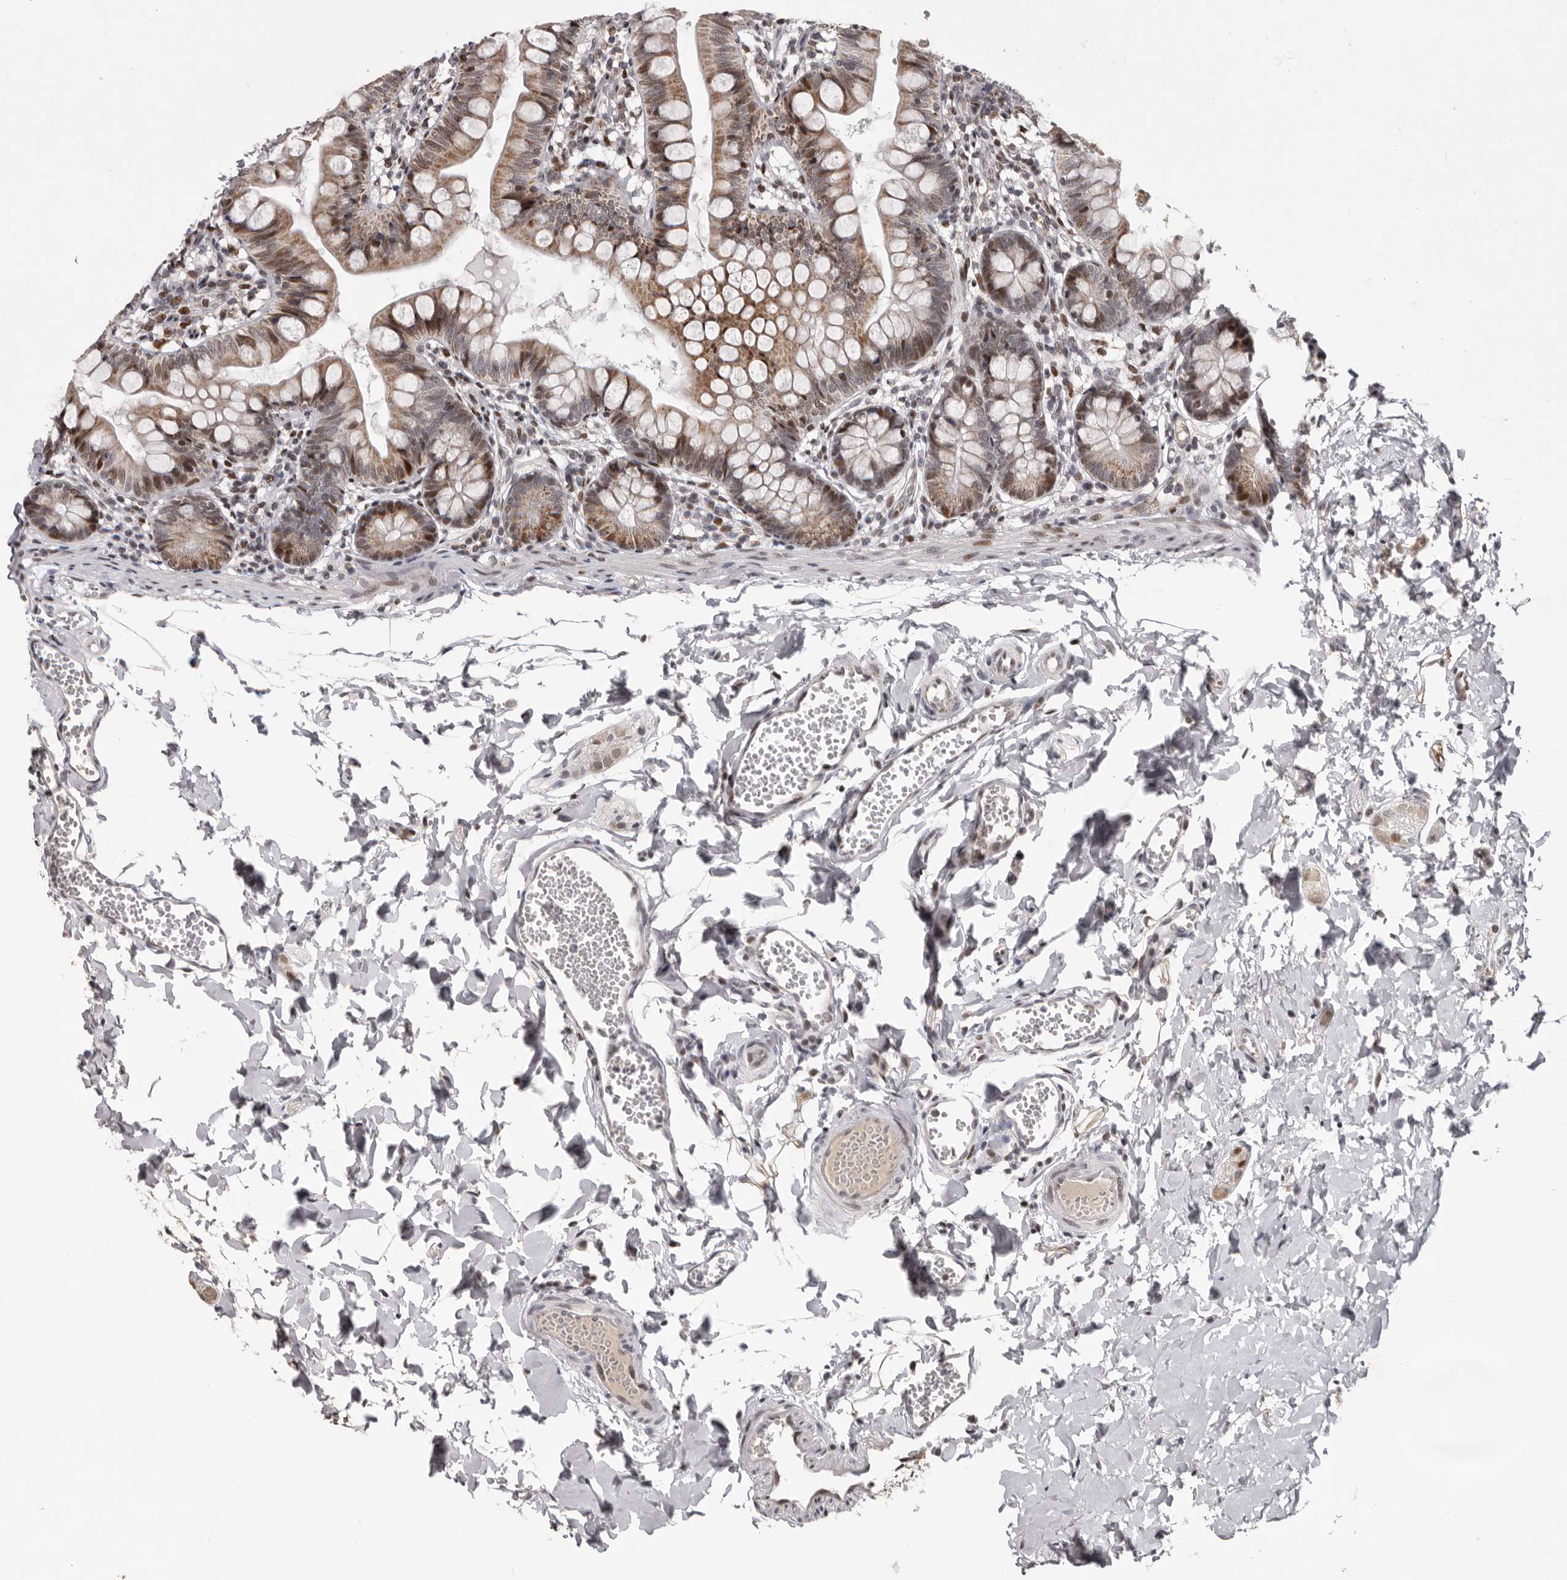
{"staining": {"intensity": "moderate", "quantity": ">75%", "location": "cytoplasmic/membranous,nuclear"}, "tissue": "small intestine", "cell_type": "Glandular cells", "image_type": "normal", "snomed": [{"axis": "morphology", "description": "Normal tissue, NOS"}, {"axis": "topography", "description": "Small intestine"}], "caption": "Small intestine stained with immunohistochemistry (IHC) exhibits moderate cytoplasmic/membranous,nuclear positivity in about >75% of glandular cells.", "gene": "C17orf99", "patient": {"sex": "male", "age": 7}}